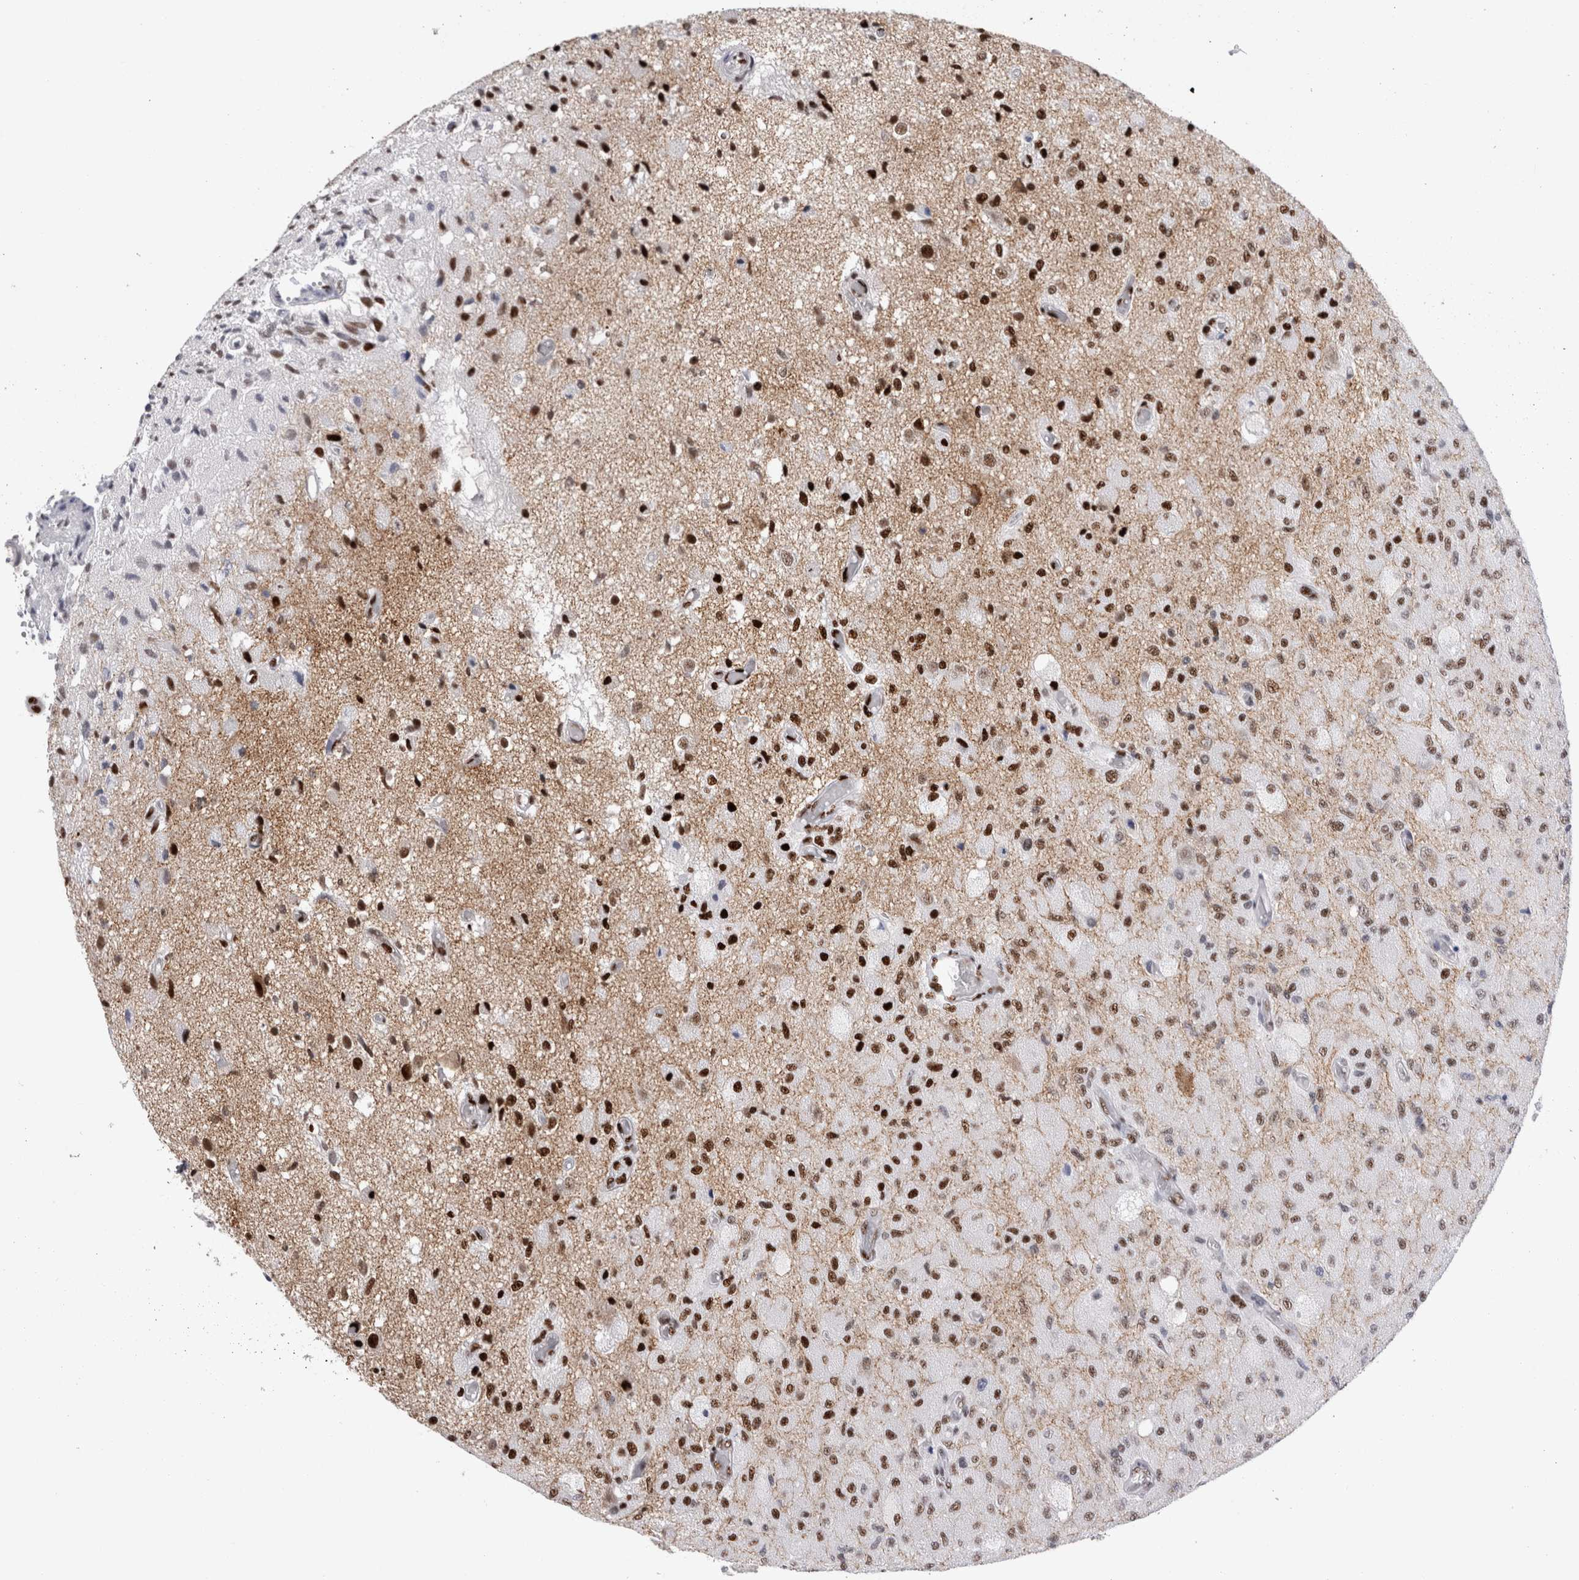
{"staining": {"intensity": "strong", "quantity": ">75%", "location": "nuclear"}, "tissue": "glioma", "cell_type": "Tumor cells", "image_type": "cancer", "snomed": [{"axis": "morphology", "description": "Normal tissue, NOS"}, {"axis": "morphology", "description": "Glioma, malignant, High grade"}, {"axis": "topography", "description": "Cerebral cortex"}], "caption": "Immunohistochemistry (DAB (3,3'-diaminobenzidine)) staining of malignant glioma (high-grade) demonstrates strong nuclear protein staining in about >75% of tumor cells.", "gene": "RBM6", "patient": {"sex": "male", "age": 77}}